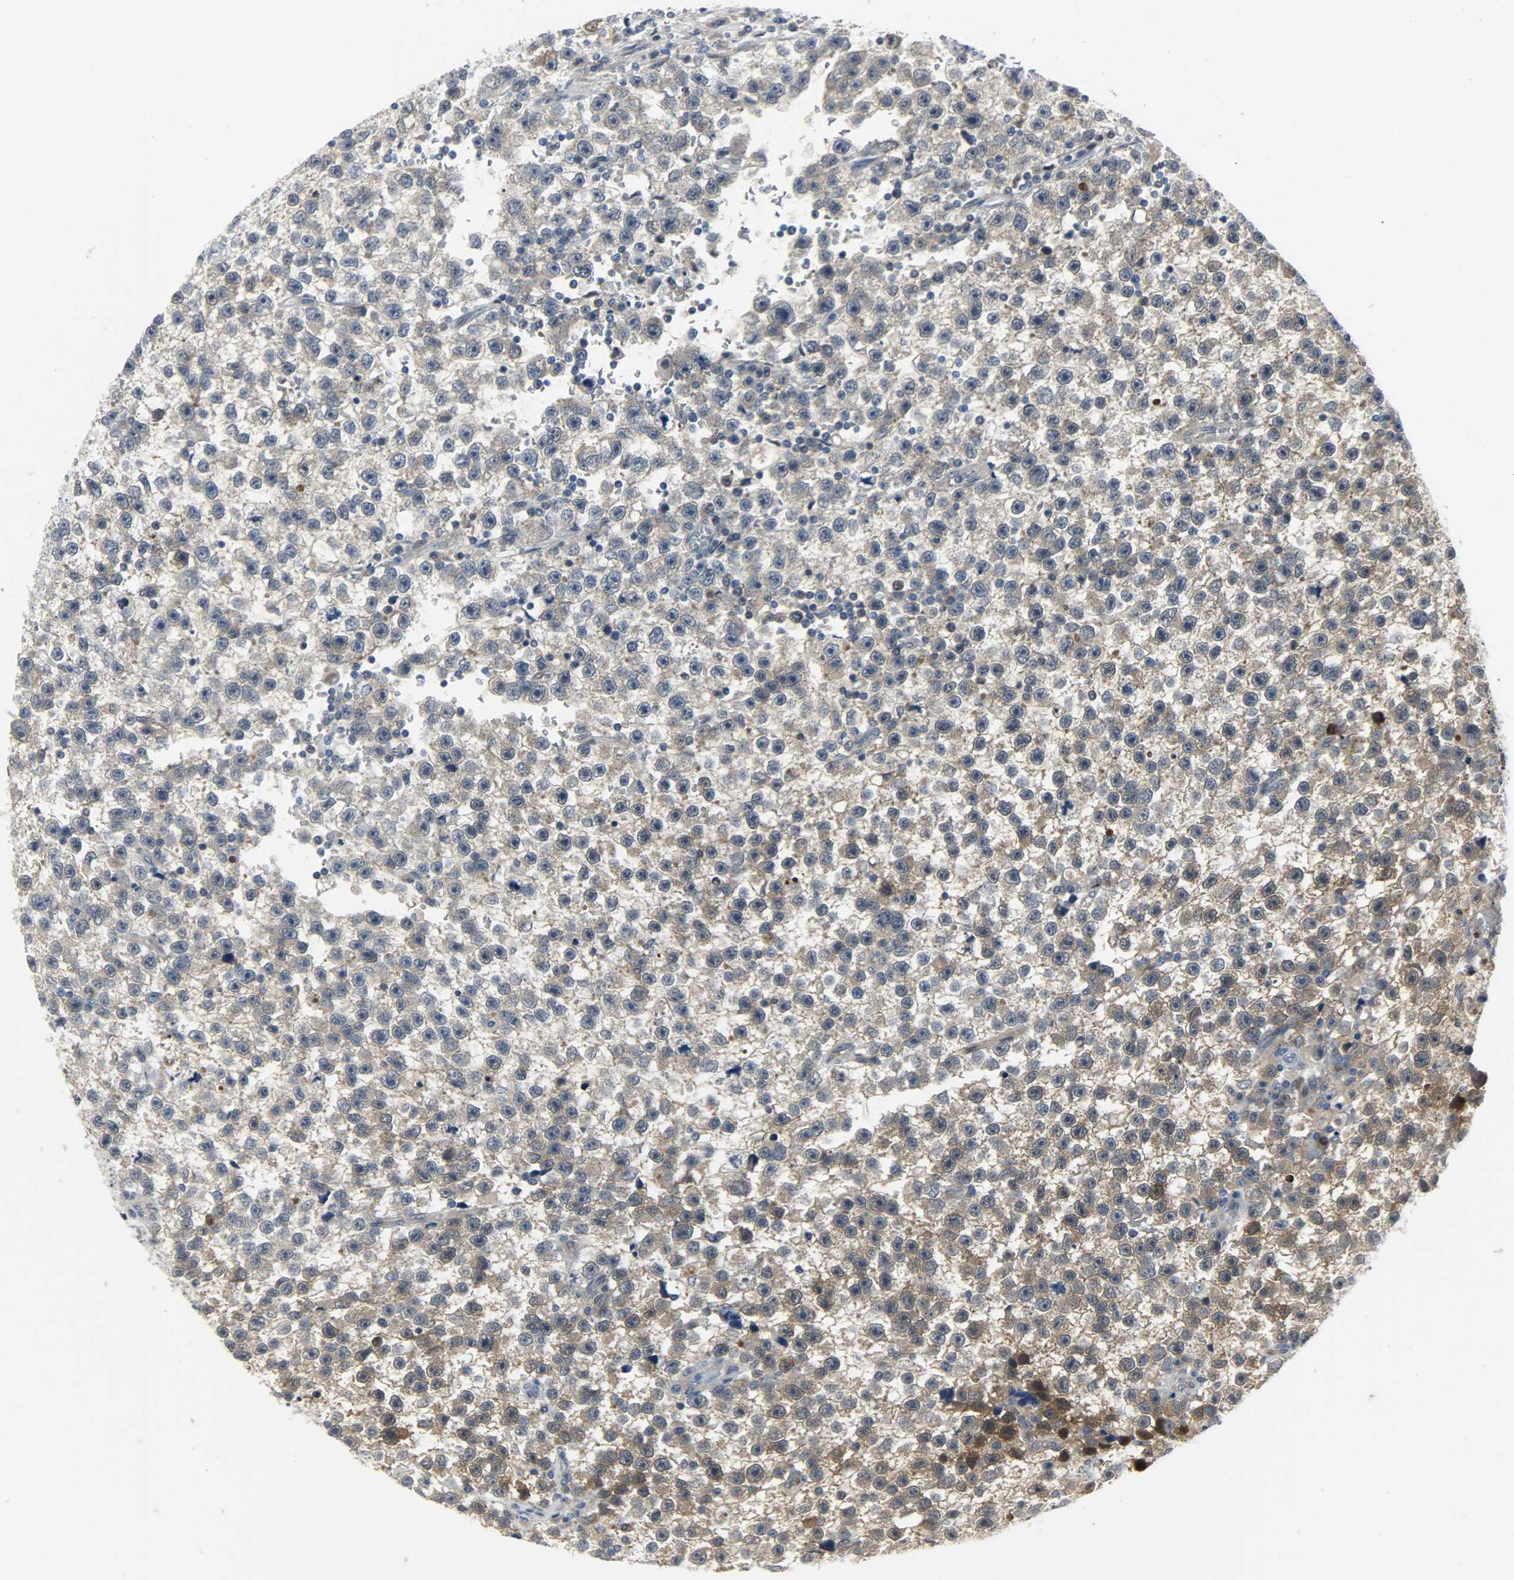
{"staining": {"intensity": "weak", "quantity": "<25%", "location": "cytoplasmic/membranous"}, "tissue": "testis cancer", "cell_type": "Tumor cells", "image_type": "cancer", "snomed": [{"axis": "morphology", "description": "Seminoma, NOS"}, {"axis": "topography", "description": "Testis"}], "caption": "IHC micrograph of testis seminoma stained for a protein (brown), which shows no staining in tumor cells.", "gene": "EIF4EBP1", "patient": {"sex": "male", "age": 33}}